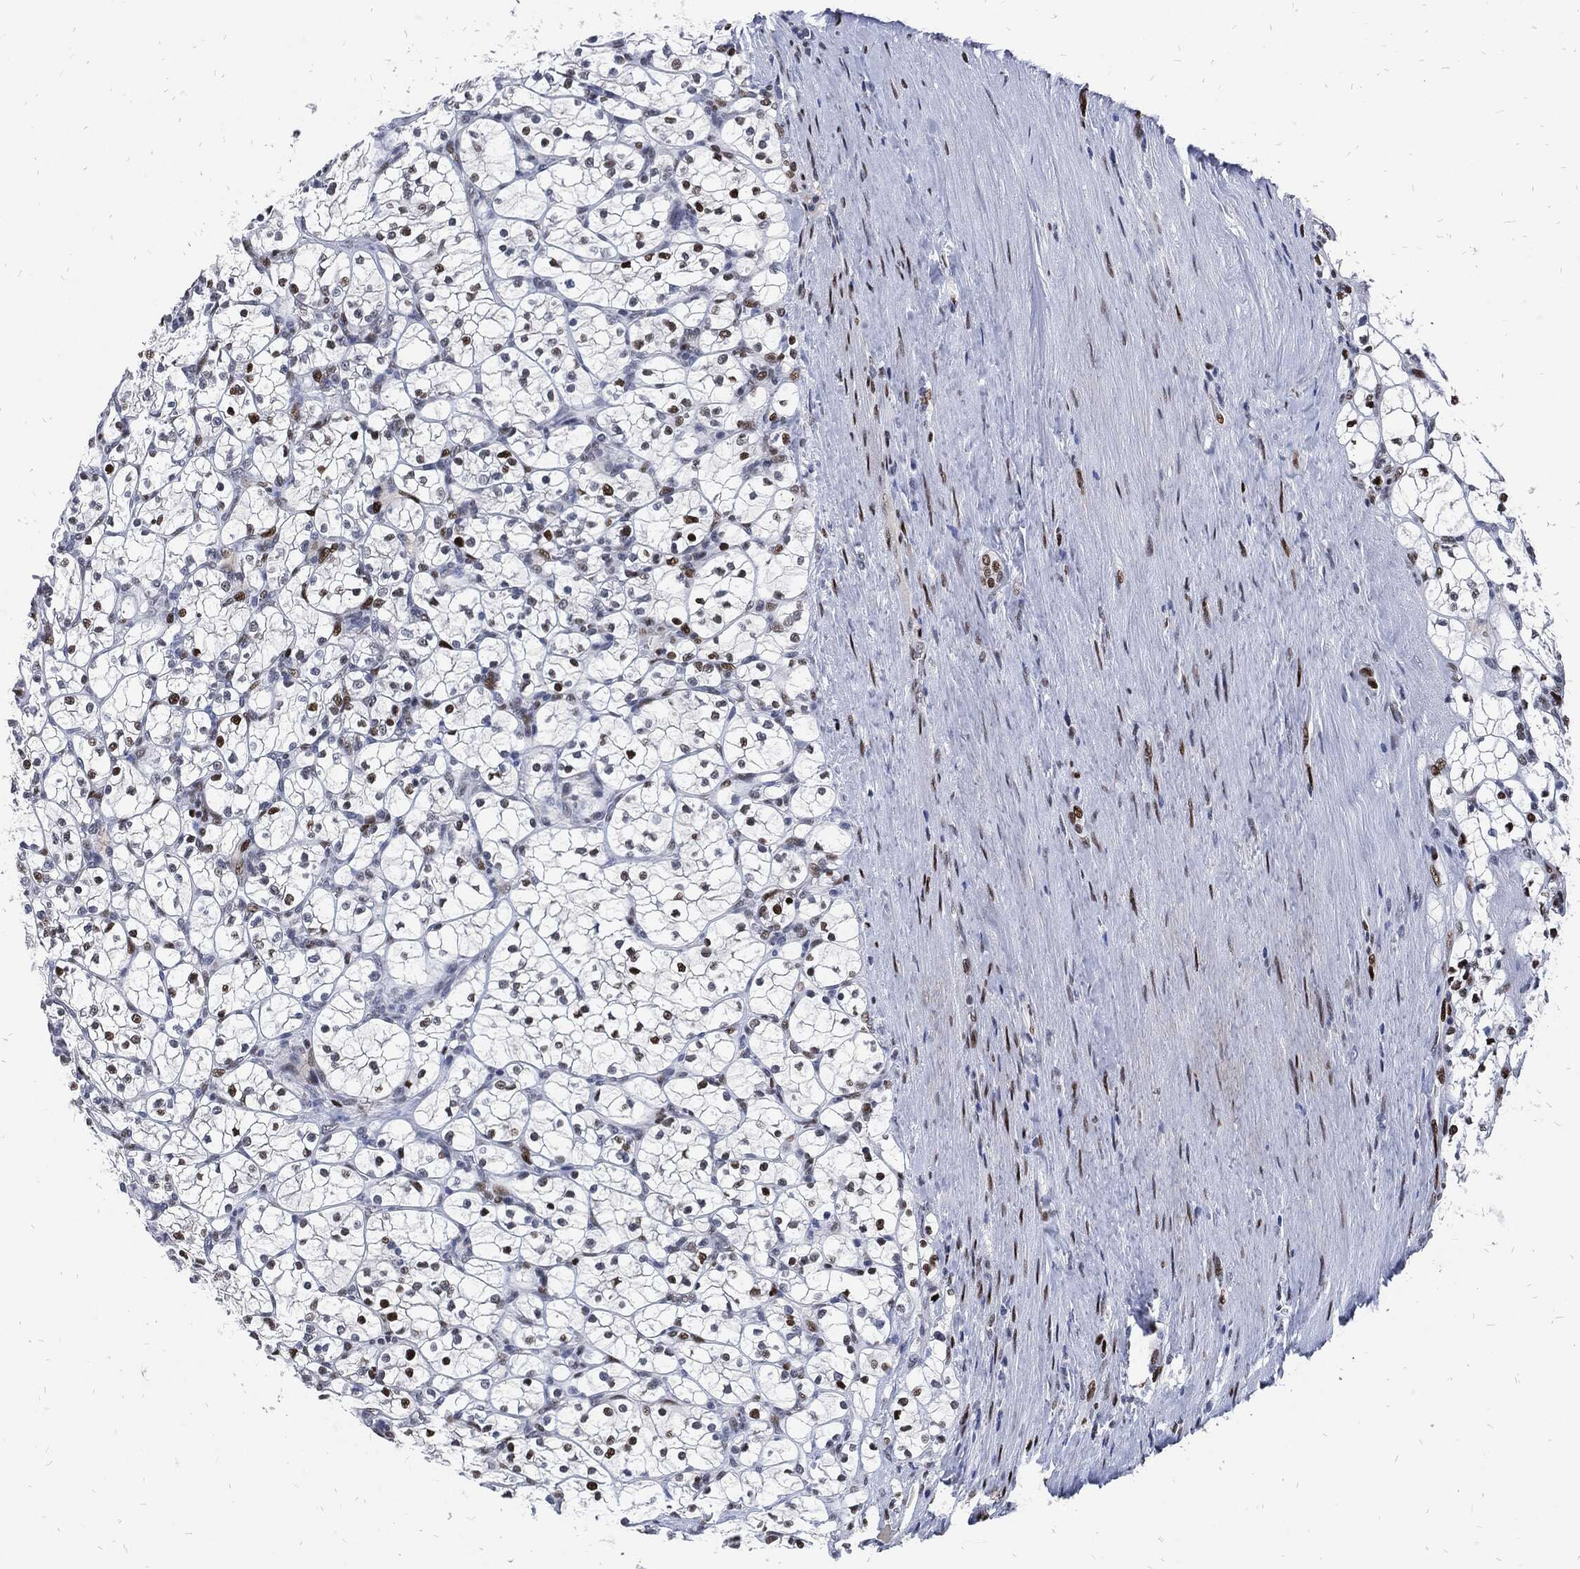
{"staining": {"intensity": "strong", "quantity": "<25%", "location": "nuclear"}, "tissue": "renal cancer", "cell_type": "Tumor cells", "image_type": "cancer", "snomed": [{"axis": "morphology", "description": "Adenocarcinoma, NOS"}, {"axis": "topography", "description": "Kidney"}], "caption": "Approximately <25% of tumor cells in human renal cancer (adenocarcinoma) reveal strong nuclear protein expression as visualized by brown immunohistochemical staining.", "gene": "JUN", "patient": {"sex": "female", "age": 89}}